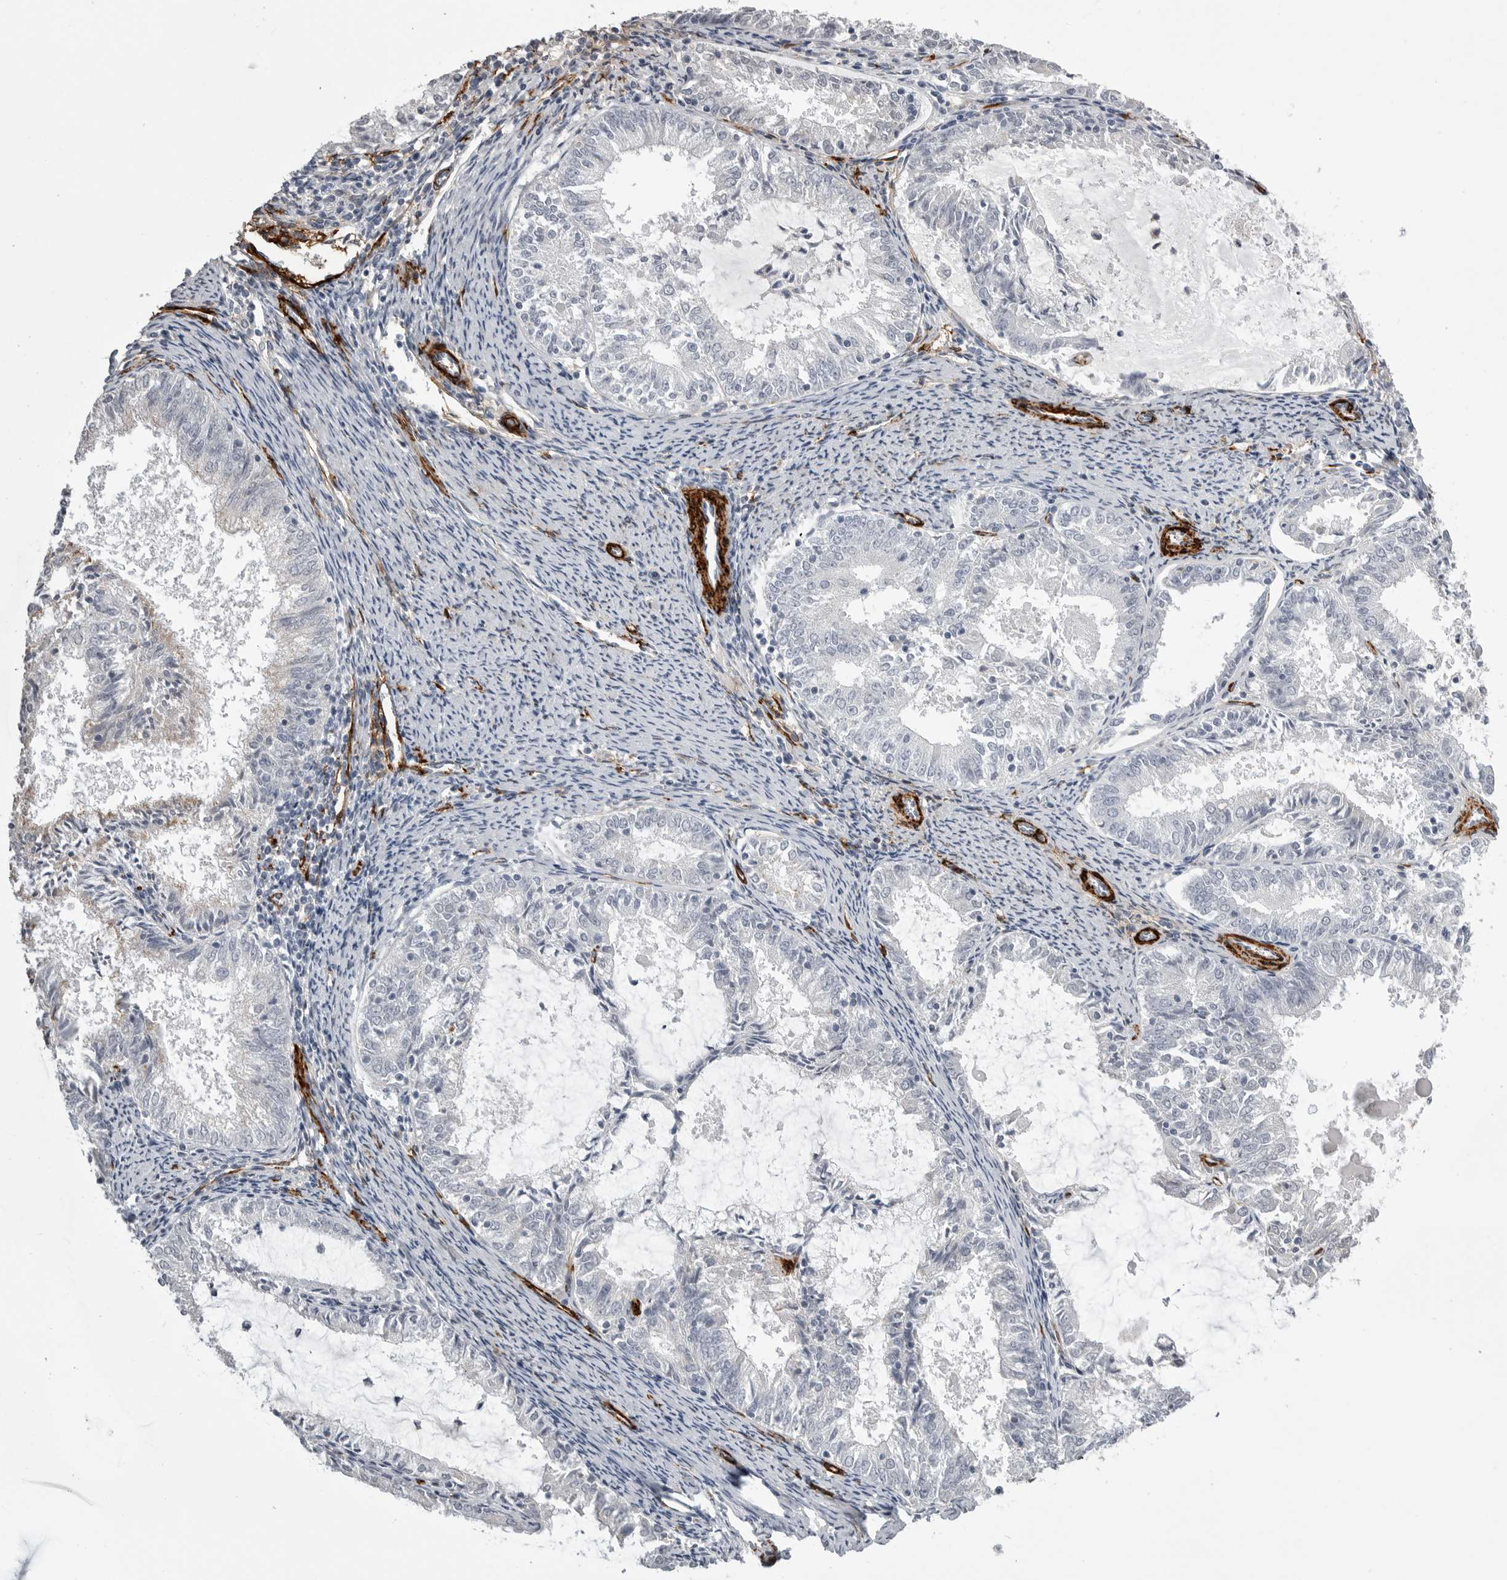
{"staining": {"intensity": "negative", "quantity": "none", "location": "none"}, "tissue": "endometrial cancer", "cell_type": "Tumor cells", "image_type": "cancer", "snomed": [{"axis": "morphology", "description": "Adenocarcinoma, NOS"}, {"axis": "topography", "description": "Endometrium"}], "caption": "Protein analysis of adenocarcinoma (endometrial) reveals no significant staining in tumor cells. The staining is performed using DAB (3,3'-diaminobenzidine) brown chromogen with nuclei counter-stained in using hematoxylin.", "gene": "AOC3", "patient": {"sex": "female", "age": 57}}